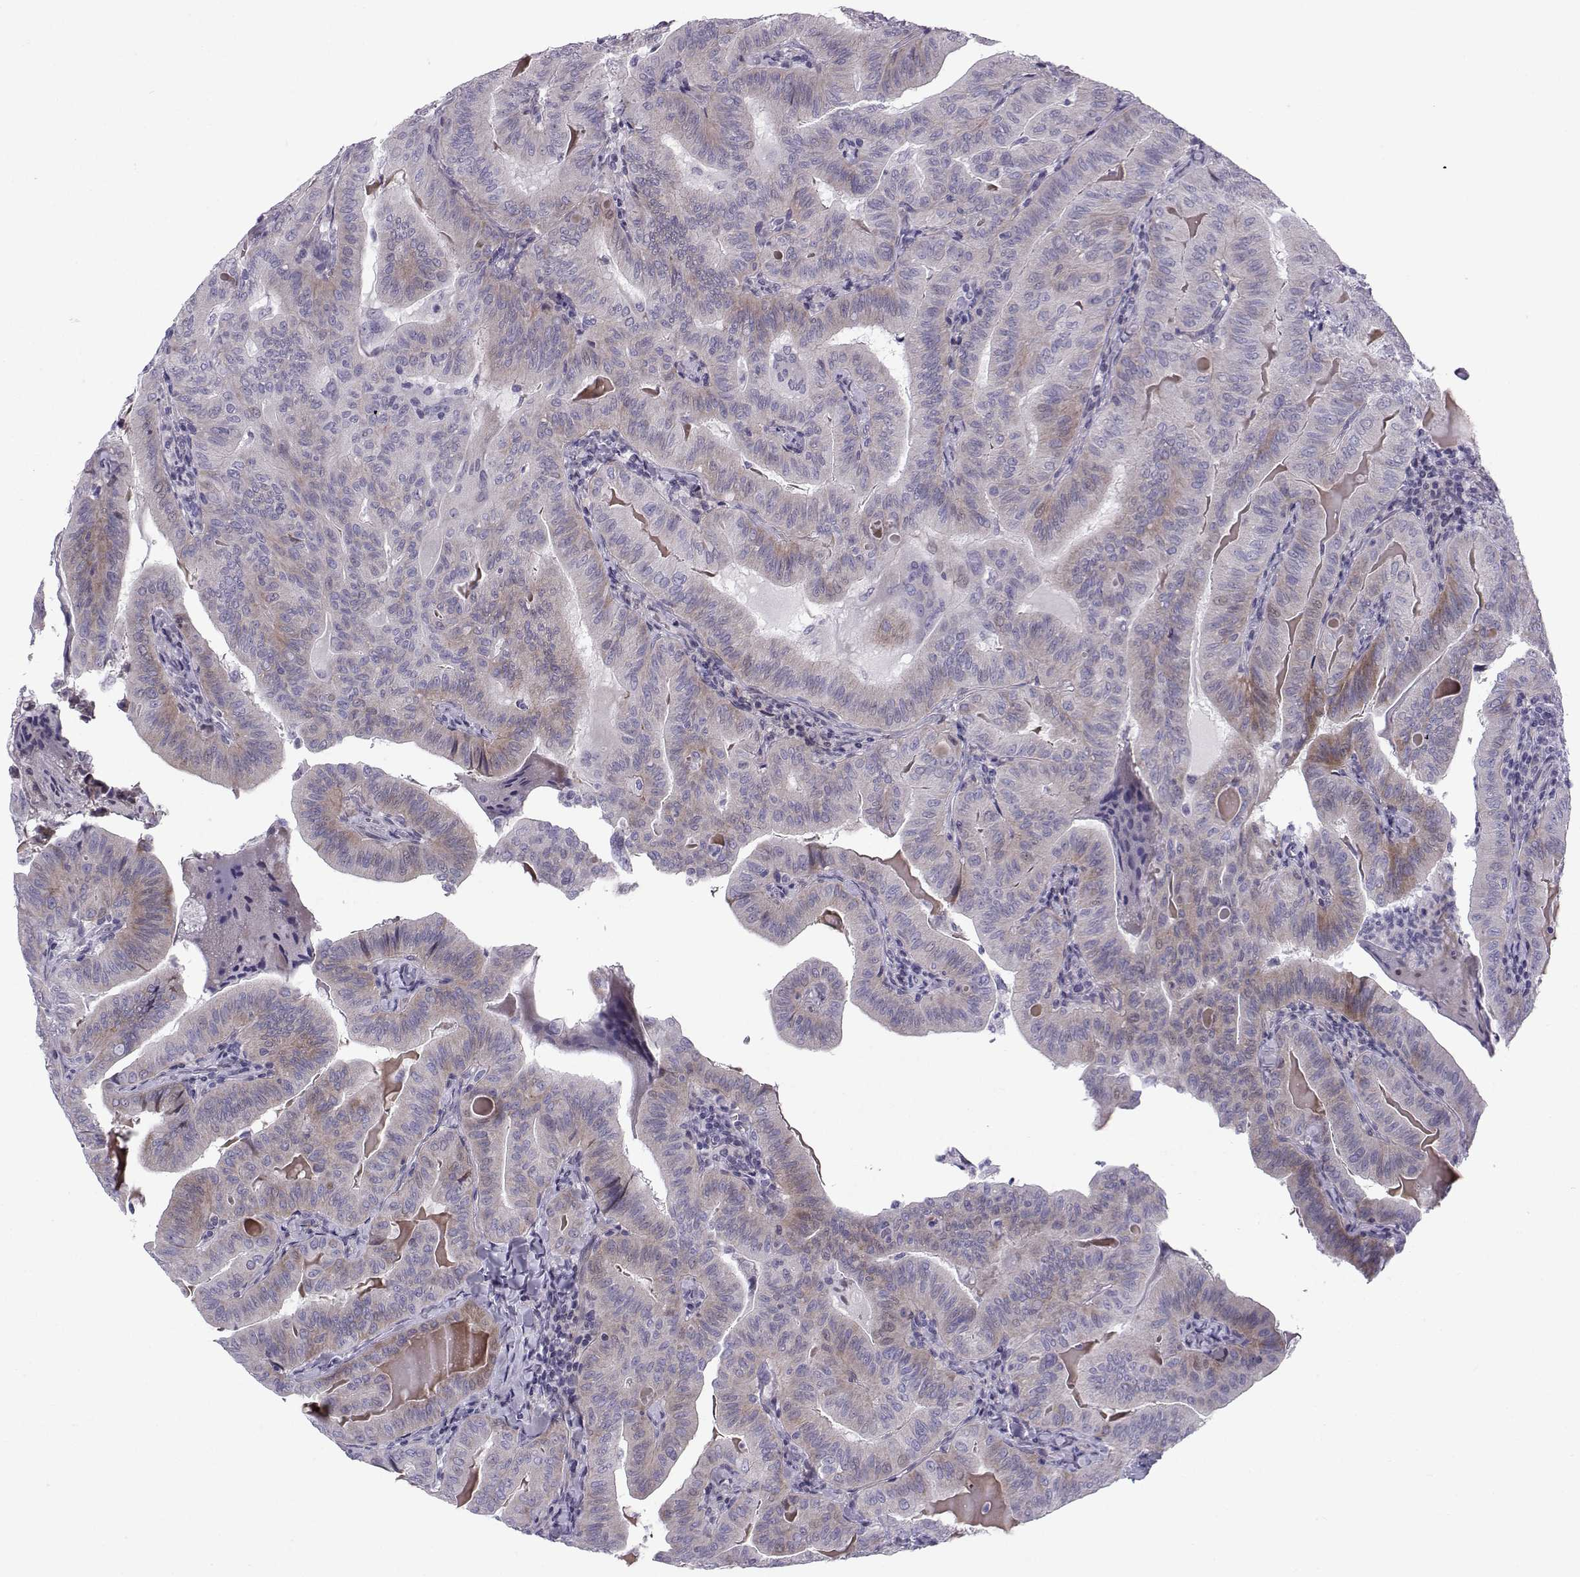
{"staining": {"intensity": "moderate", "quantity": "25%-75%", "location": "cytoplasmic/membranous"}, "tissue": "thyroid cancer", "cell_type": "Tumor cells", "image_type": "cancer", "snomed": [{"axis": "morphology", "description": "Papillary adenocarcinoma, NOS"}, {"axis": "topography", "description": "Thyroid gland"}], "caption": "Thyroid cancer tissue exhibits moderate cytoplasmic/membranous expression in about 25%-75% of tumor cells Using DAB (3,3'-diaminobenzidine) (brown) and hematoxylin (blue) stains, captured at high magnification using brightfield microscopy.", "gene": "DMRT3", "patient": {"sex": "female", "age": 68}}